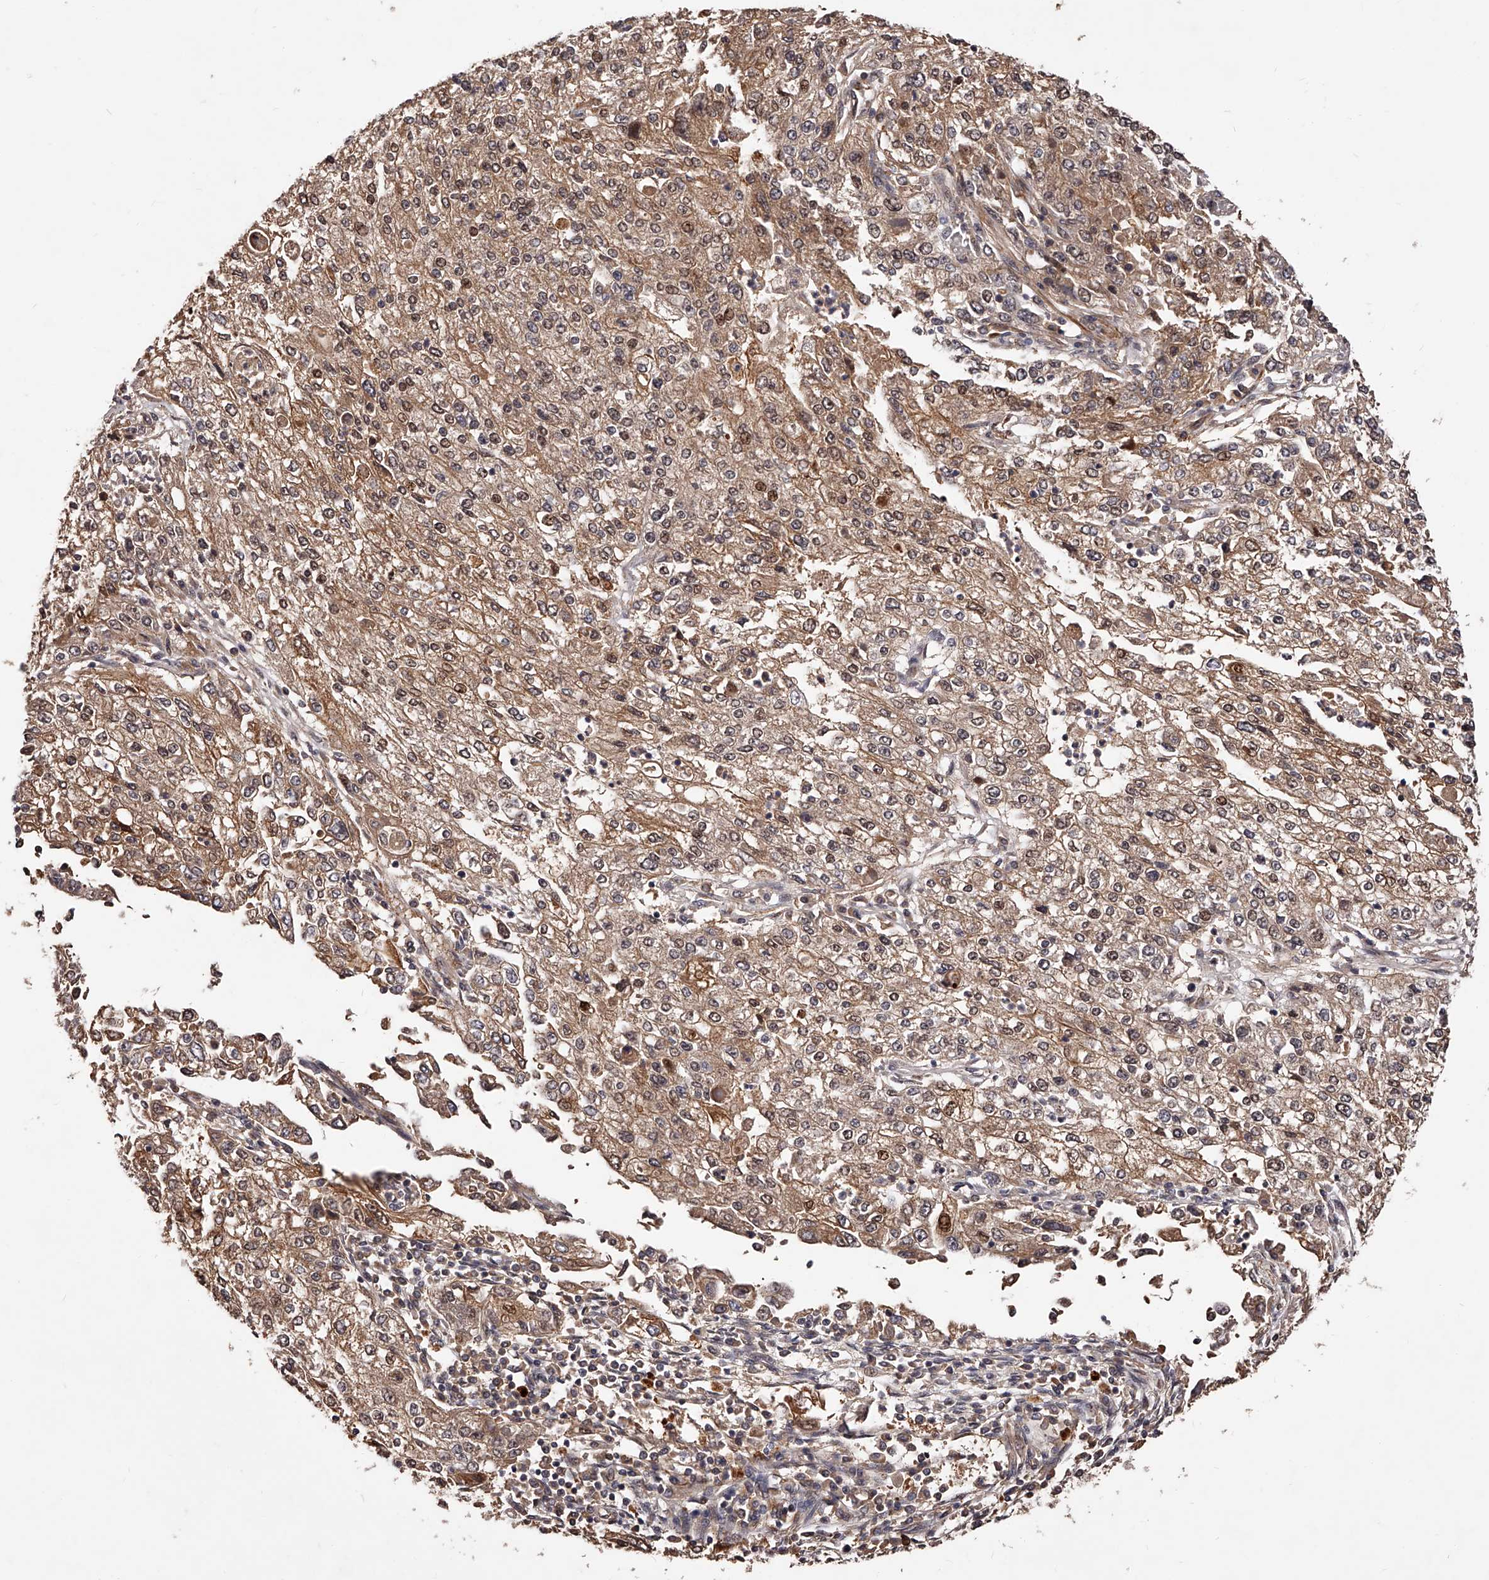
{"staining": {"intensity": "moderate", "quantity": ">75%", "location": "cytoplasmic/membranous,nuclear"}, "tissue": "endometrial cancer", "cell_type": "Tumor cells", "image_type": "cancer", "snomed": [{"axis": "morphology", "description": "Adenocarcinoma, NOS"}, {"axis": "topography", "description": "Endometrium"}], "caption": "Endometrial cancer stained with DAB (3,3'-diaminobenzidine) immunohistochemistry (IHC) demonstrates medium levels of moderate cytoplasmic/membranous and nuclear expression in about >75% of tumor cells.", "gene": "CUL7", "patient": {"sex": "female", "age": 49}}